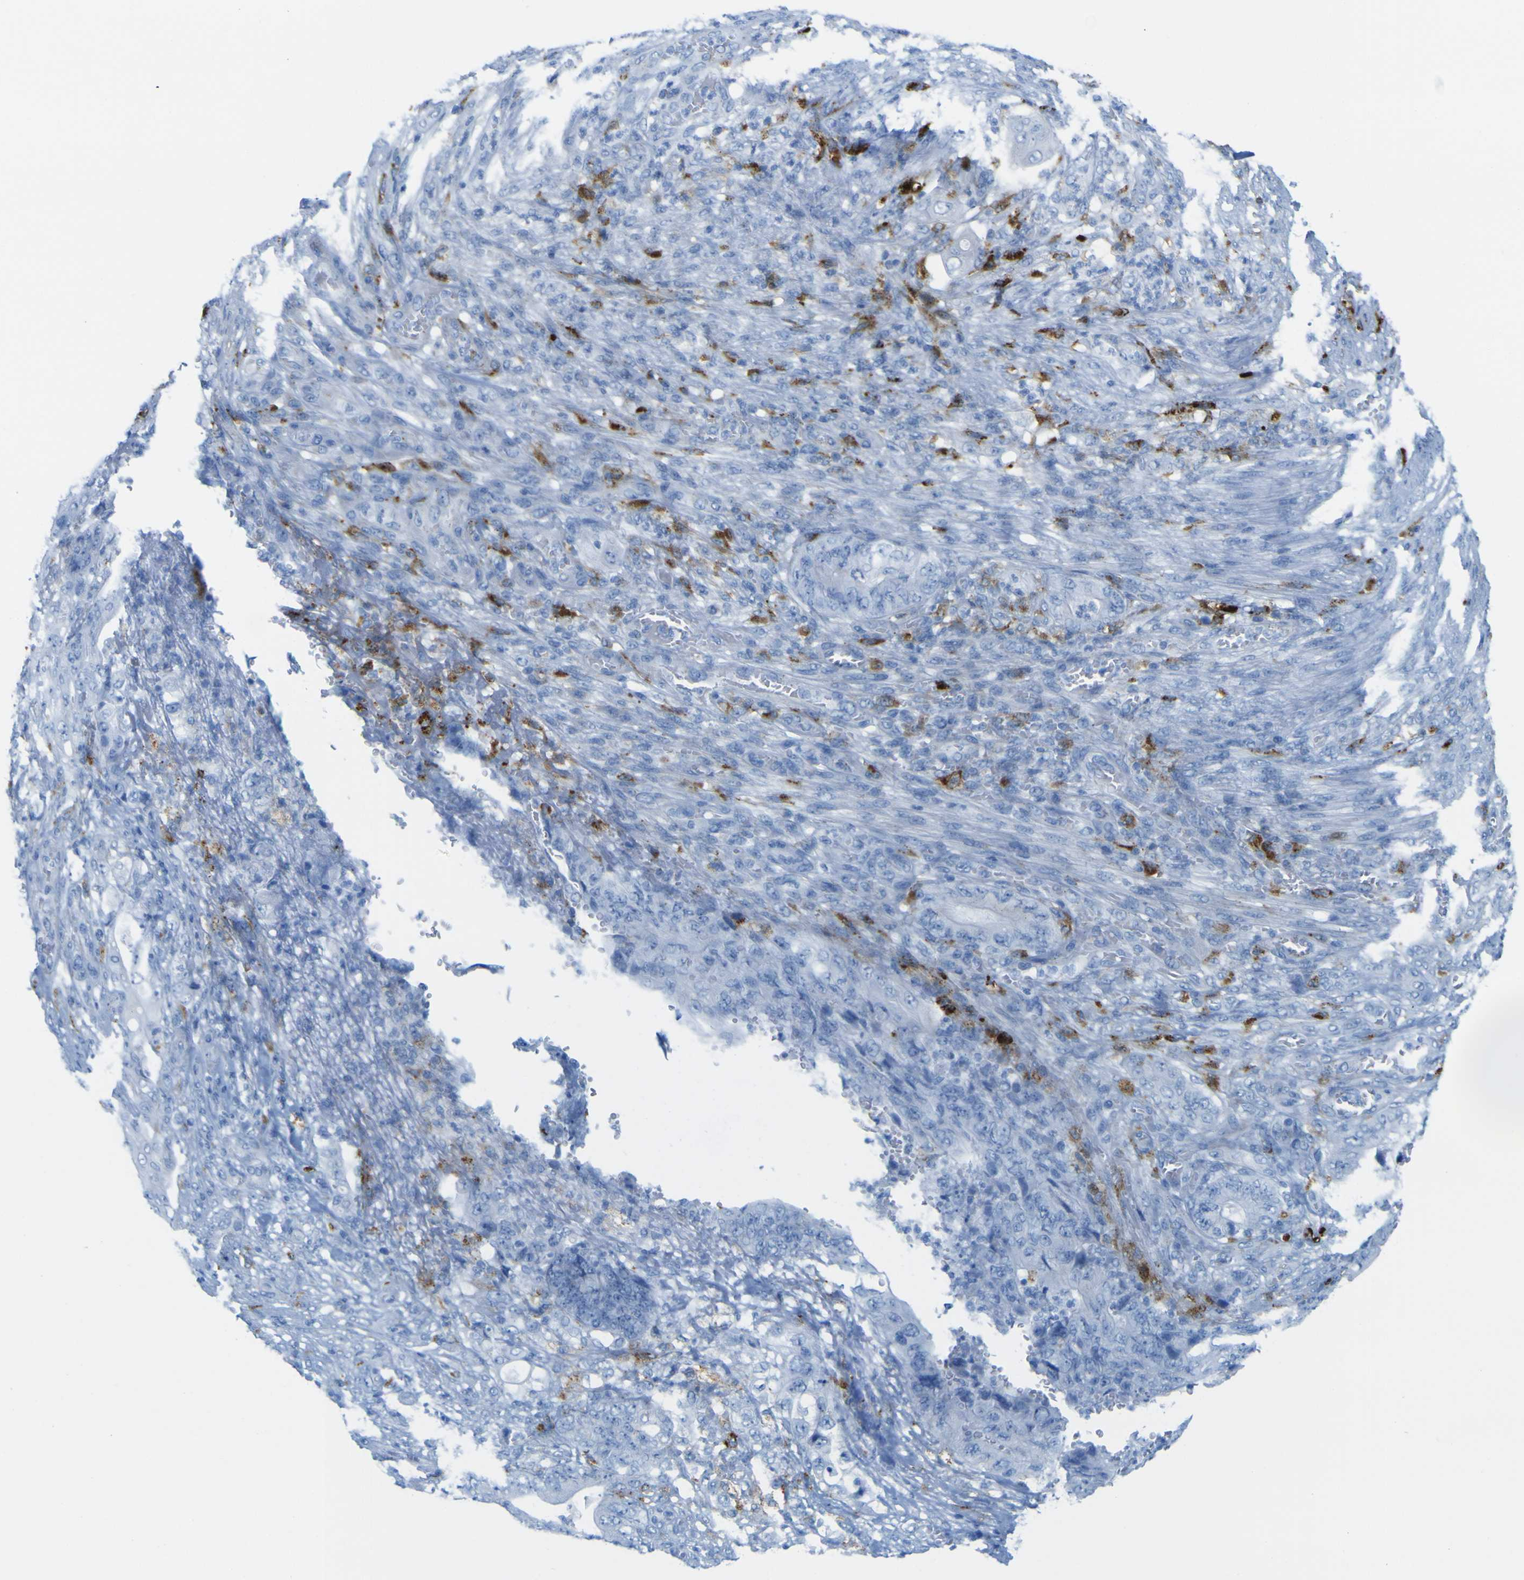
{"staining": {"intensity": "negative", "quantity": "none", "location": "none"}, "tissue": "stomach cancer", "cell_type": "Tumor cells", "image_type": "cancer", "snomed": [{"axis": "morphology", "description": "Adenocarcinoma, NOS"}, {"axis": "topography", "description": "Stomach"}], "caption": "Human adenocarcinoma (stomach) stained for a protein using immunohistochemistry (IHC) displays no expression in tumor cells.", "gene": "PLD3", "patient": {"sex": "female", "age": 73}}